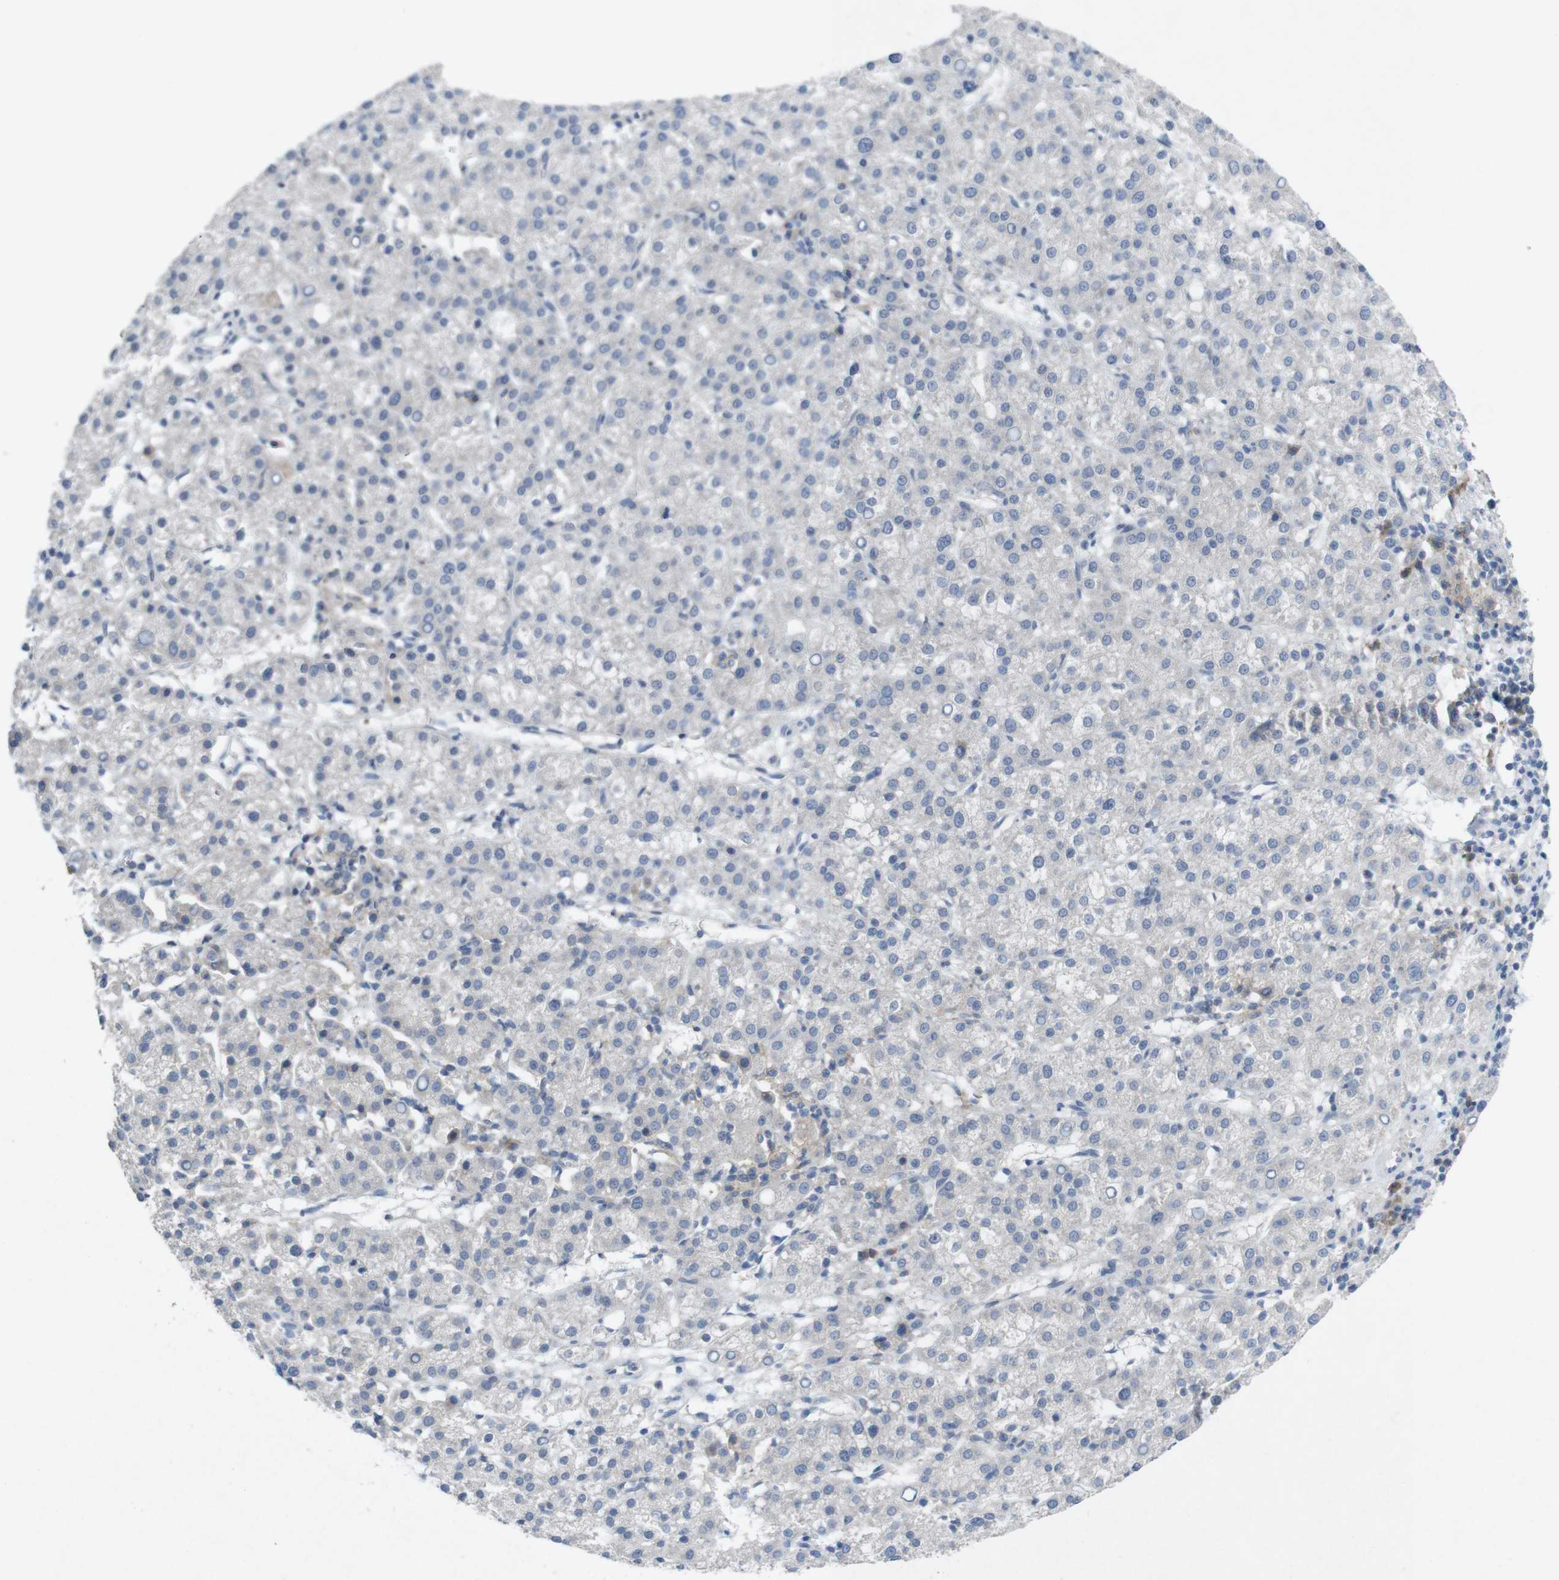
{"staining": {"intensity": "negative", "quantity": "none", "location": "none"}, "tissue": "liver cancer", "cell_type": "Tumor cells", "image_type": "cancer", "snomed": [{"axis": "morphology", "description": "Carcinoma, Hepatocellular, NOS"}, {"axis": "topography", "description": "Liver"}], "caption": "IHC image of neoplastic tissue: human liver cancer stained with DAB displays no significant protein expression in tumor cells. (Stains: DAB (3,3'-diaminobenzidine) immunohistochemistry with hematoxylin counter stain, Microscopy: brightfield microscopy at high magnification).", "gene": "SLAMF7", "patient": {"sex": "female", "age": 58}}